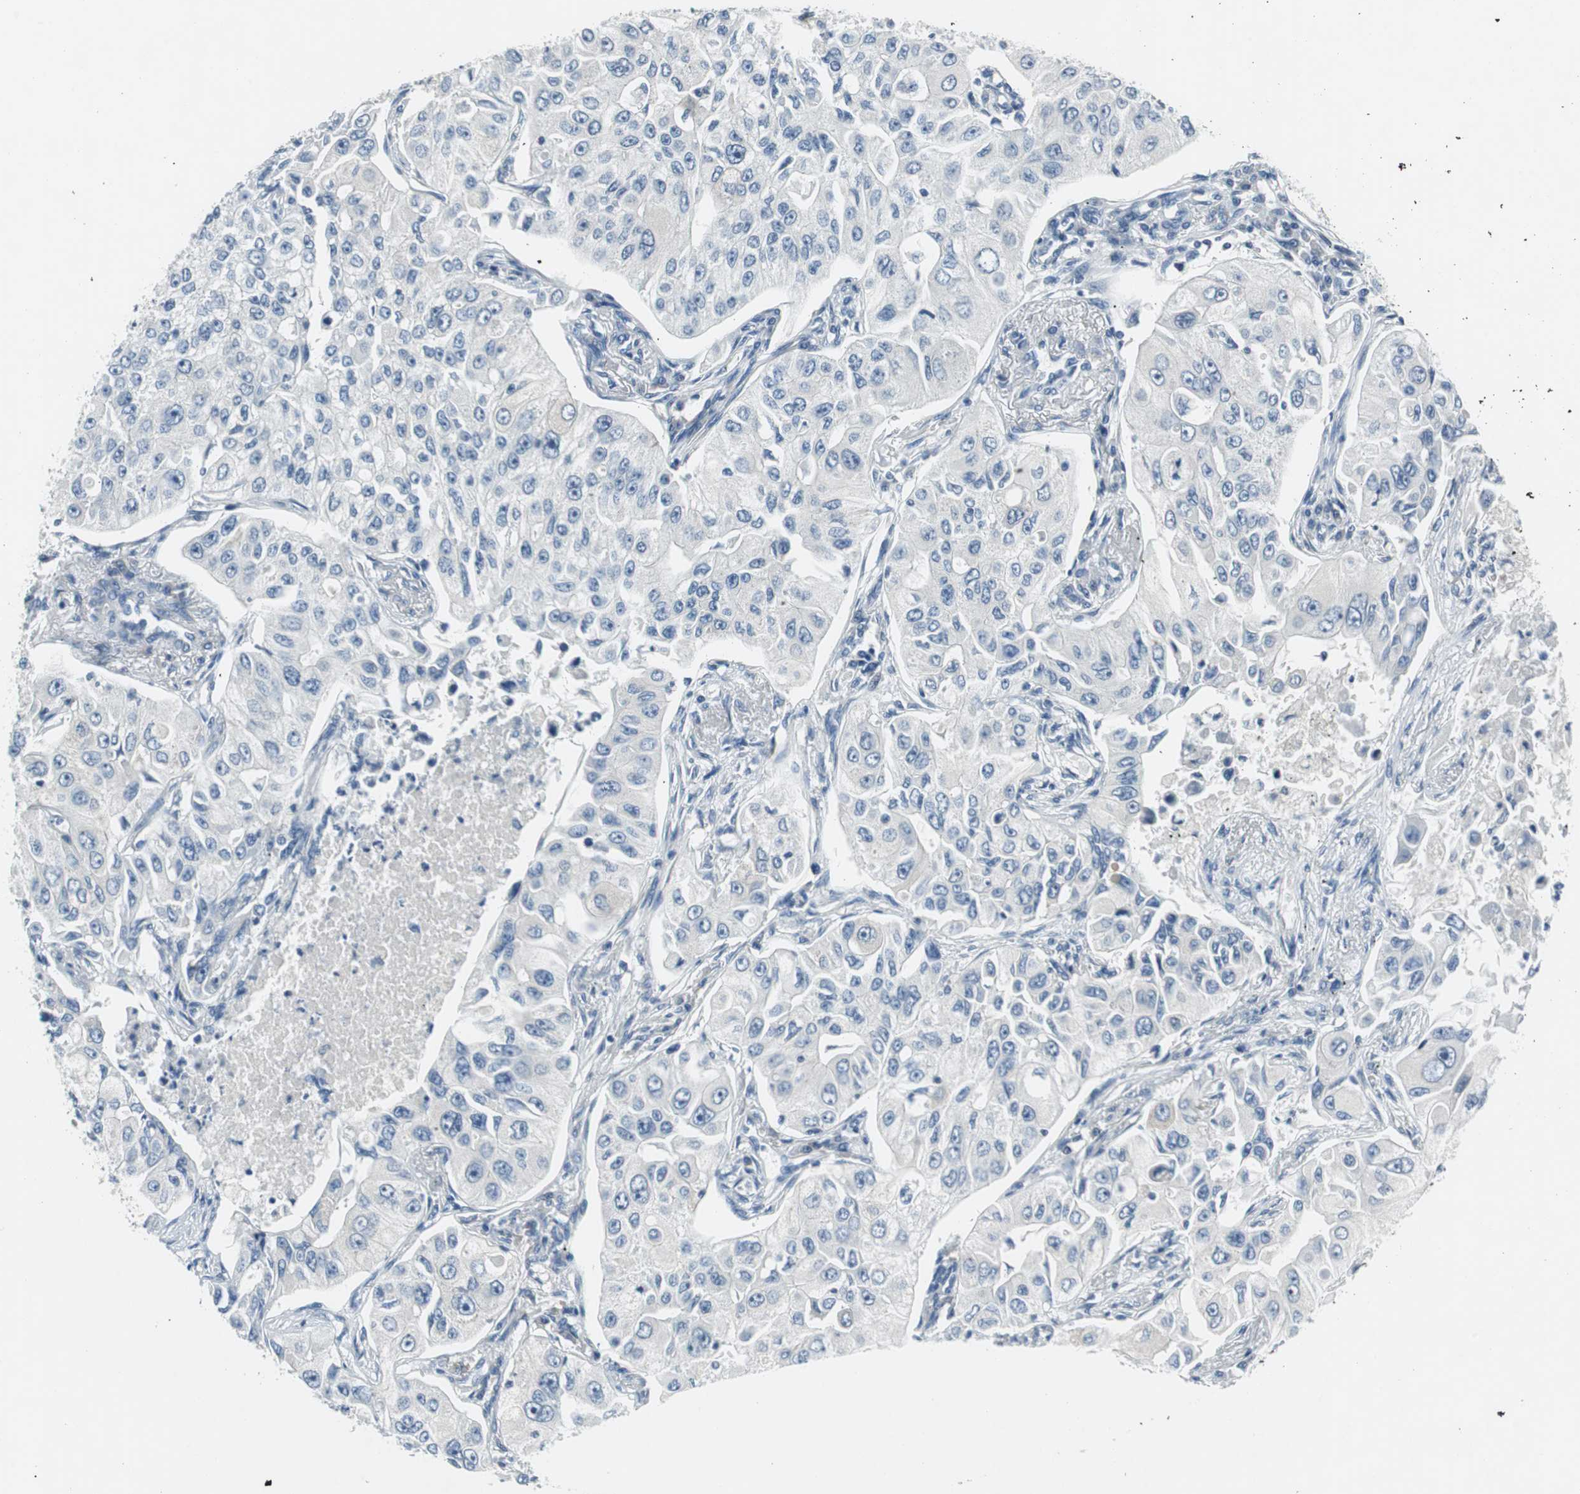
{"staining": {"intensity": "negative", "quantity": "none", "location": "none"}, "tissue": "lung cancer", "cell_type": "Tumor cells", "image_type": "cancer", "snomed": [{"axis": "morphology", "description": "Adenocarcinoma, NOS"}, {"axis": "topography", "description": "Lung"}], "caption": "There is no significant expression in tumor cells of lung cancer (adenocarcinoma).", "gene": "PLAA", "patient": {"sex": "male", "age": 84}}